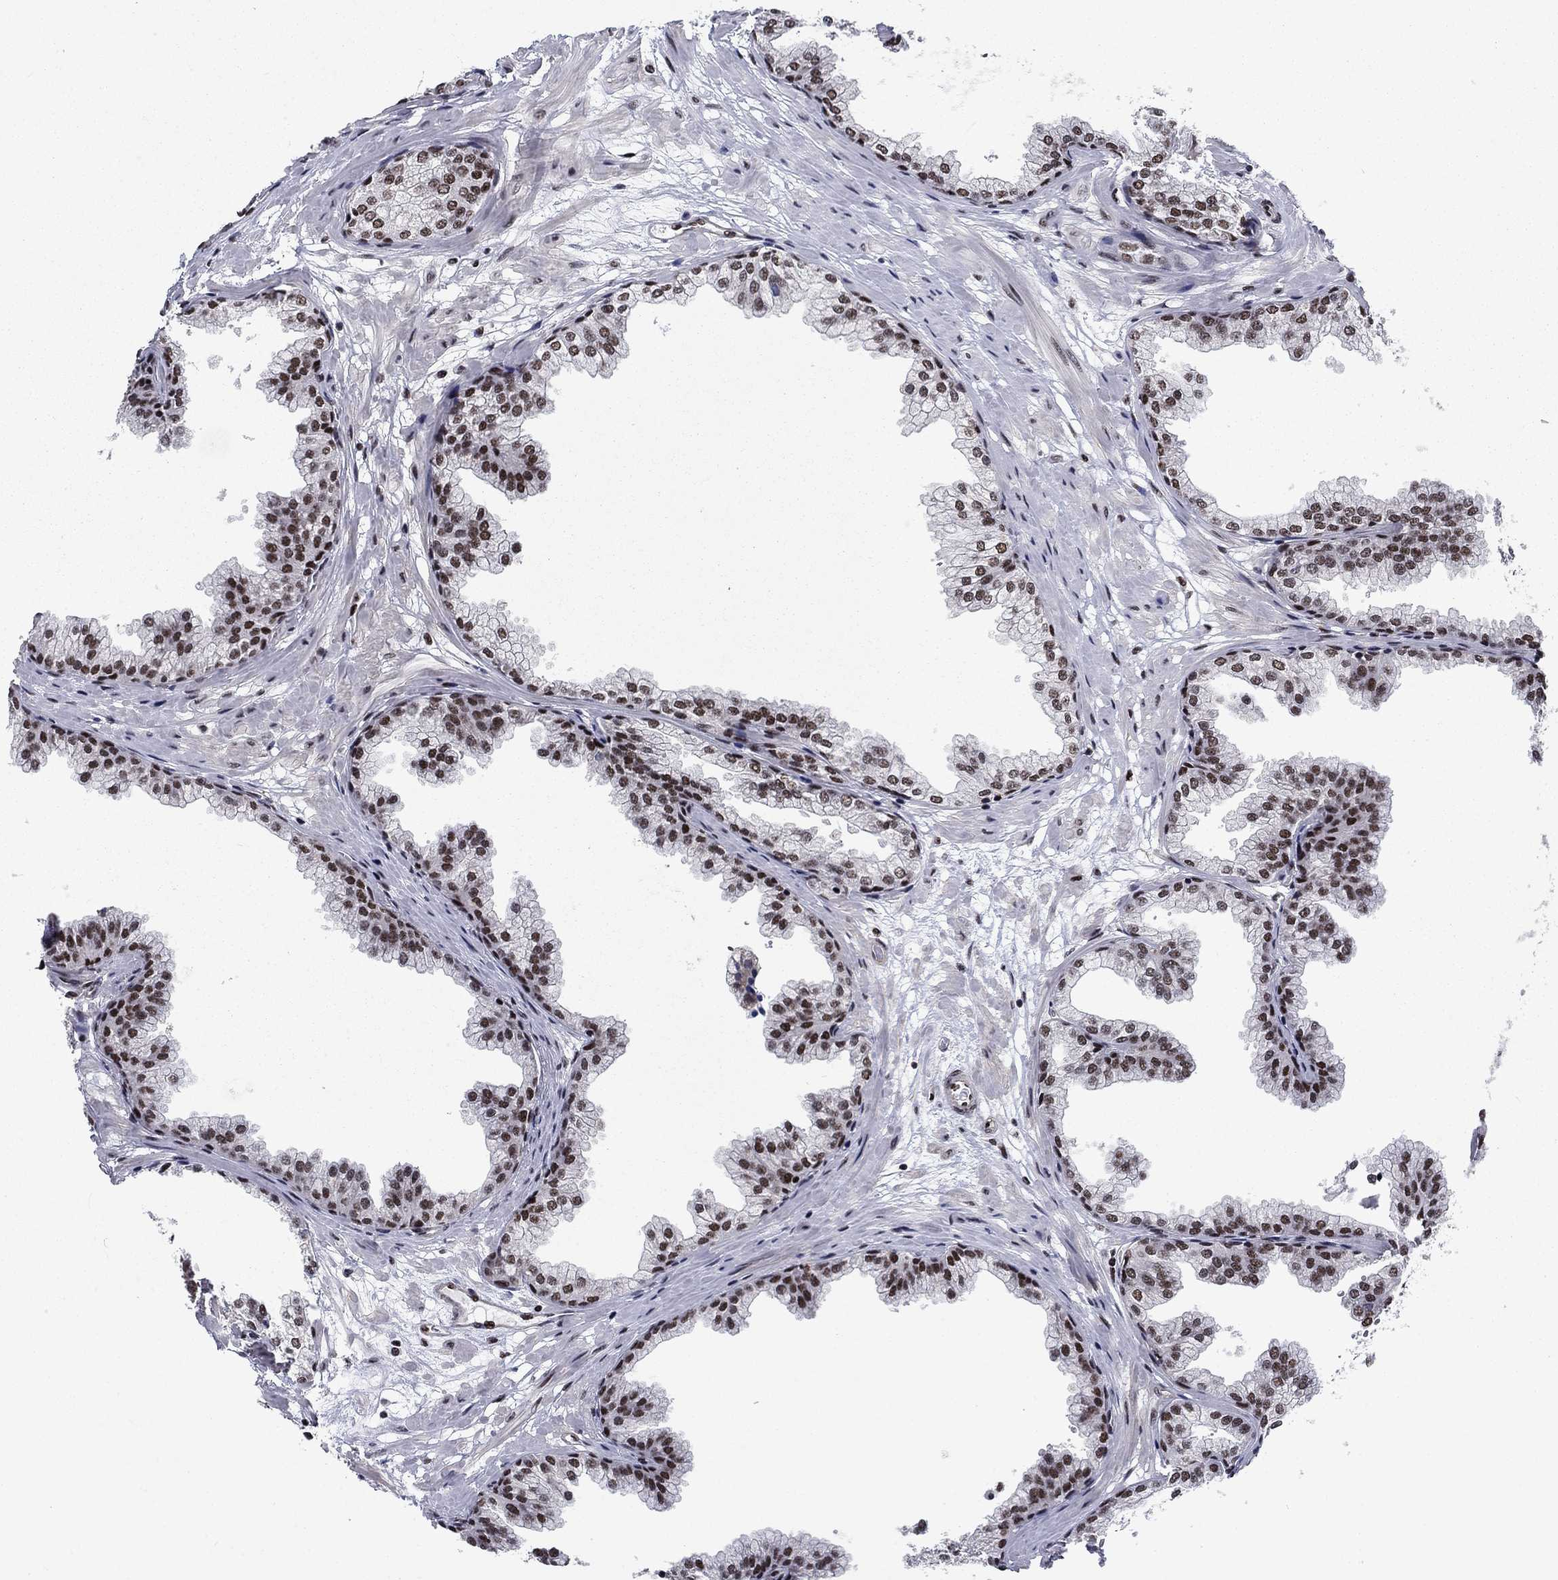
{"staining": {"intensity": "strong", "quantity": "25%-75%", "location": "nuclear"}, "tissue": "prostate", "cell_type": "Glandular cells", "image_type": "normal", "snomed": [{"axis": "morphology", "description": "Normal tissue, NOS"}, {"axis": "topography", "description": "Prostate"}], "caption": "This micrograph exhibits IHC staining of benign prostate, with high strong nuclear staining in about 25%-75% of glandular cells.", "gene": "RPRD1B", "patient": {"sex": "male", "age": 37}}